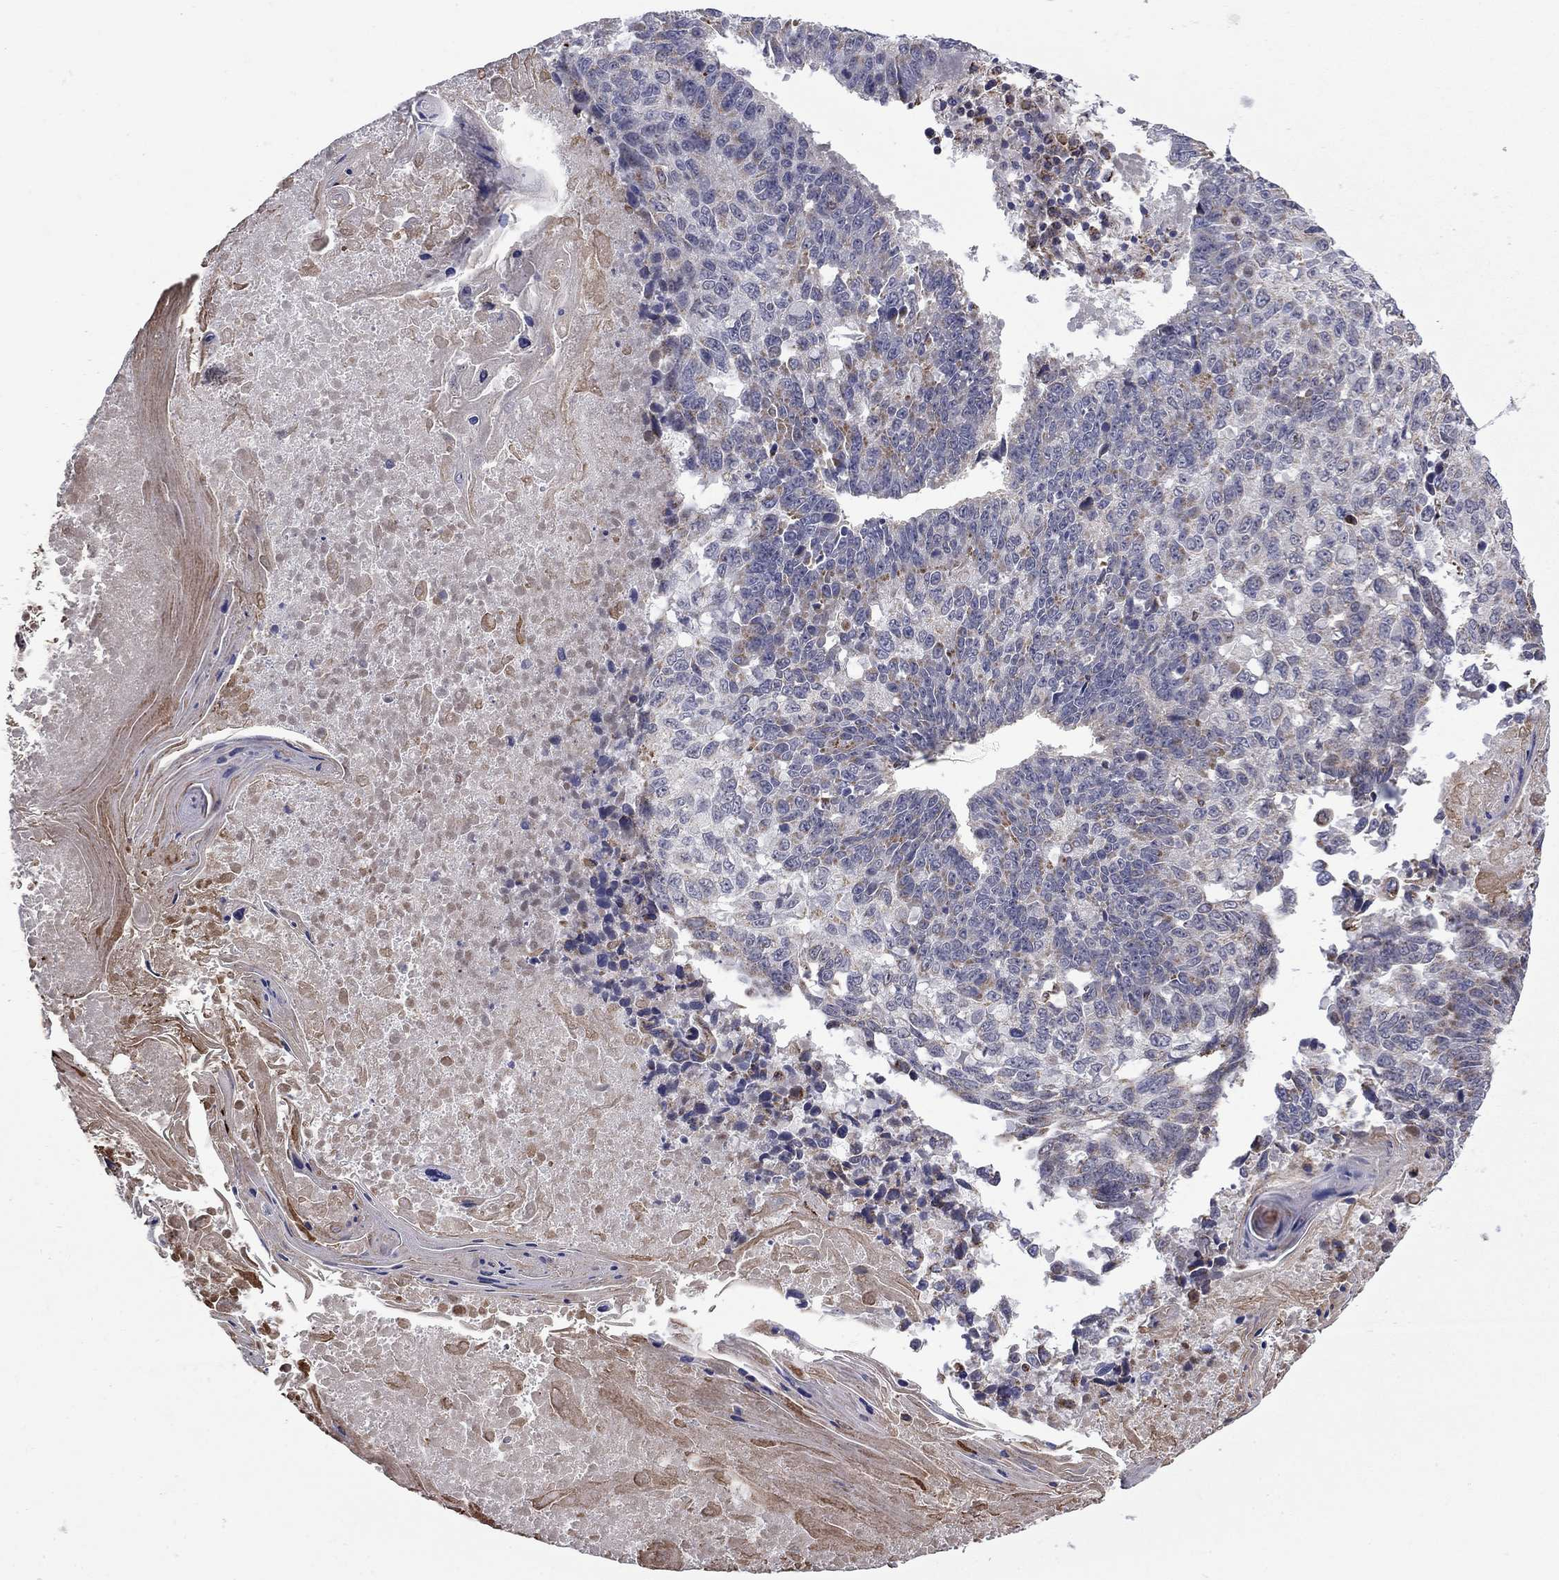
{"staining": {"intensity": "negative", "quantity": "none", "location": "none"}, "tissue": "lung cancer", "cell_type": "Tumor cells", "image_type": "cancer", "snomed": [{"axis": "morphology", "description": "Squamous cell carcinoma, NOS"}, {"axis": "topography", "description": "Lung"}], "caption": "The histopathology image exhibits no significant positivity in tumor cells of lung squamous cell carcinoma.", "gene": "DOP1B", "patient": {"sex": "male", "age": 73}}